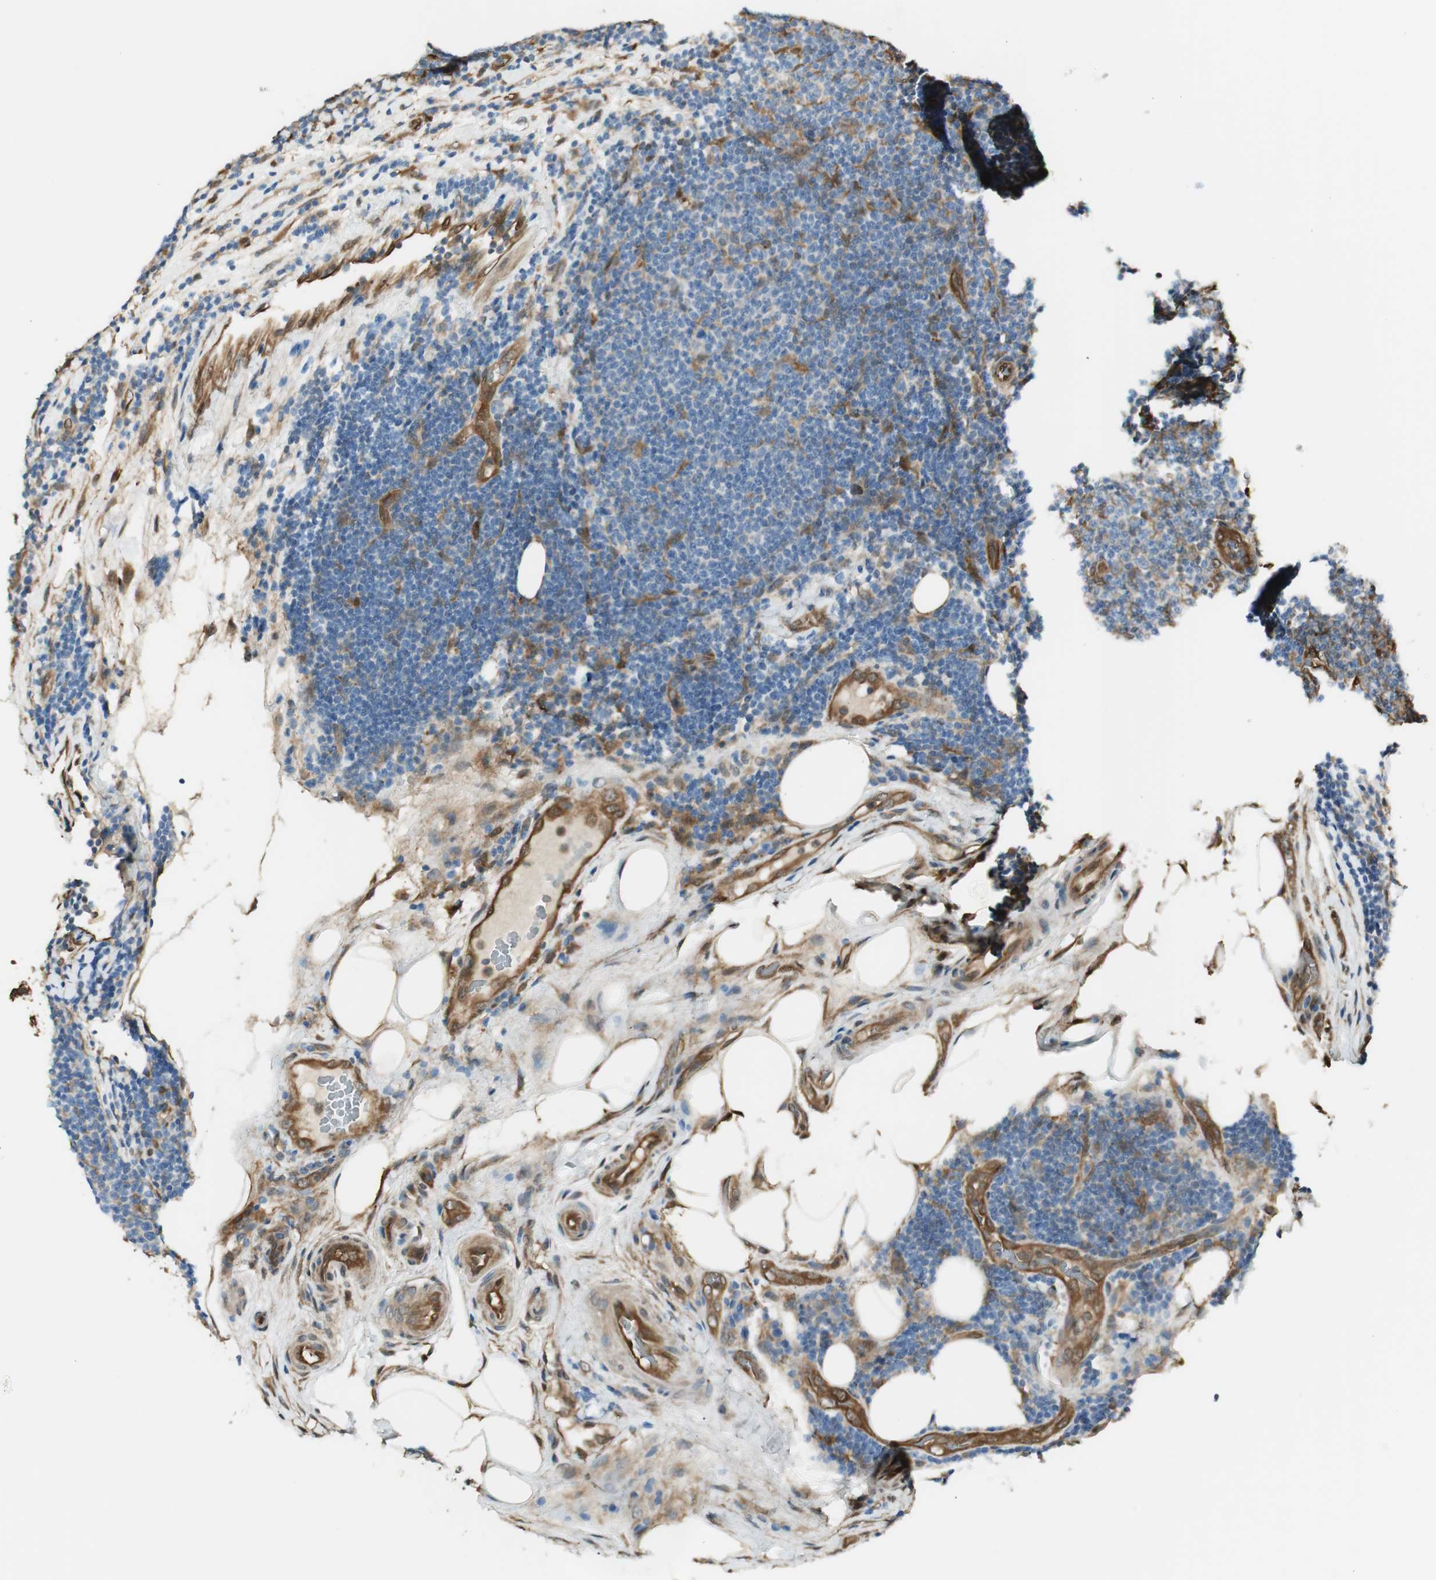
{"staining": {"intensity": "moderate", "quantity": "<25%", "location": "cytoplasmic/membranous"}, "tissue": "lymphoma", "cell_type": "Tumor cells", "image_type": "cancer", "snomed": [{"axis": "morphology", "description": "Malignant lymphoma, non-Hodgkin's type, Low grade"}, {"axis": "topography", "description": "Lymph node"}], "caption": "Protein expression analysis of malignant lymphoma, non-Hodgkin's type (low-grade) exhibits moderate cytoplasmic/membranous positivity in approximately <25% of tumor cells.", "gene": "SERPINB6", "patient": {"sex": "male", "age": 83}}